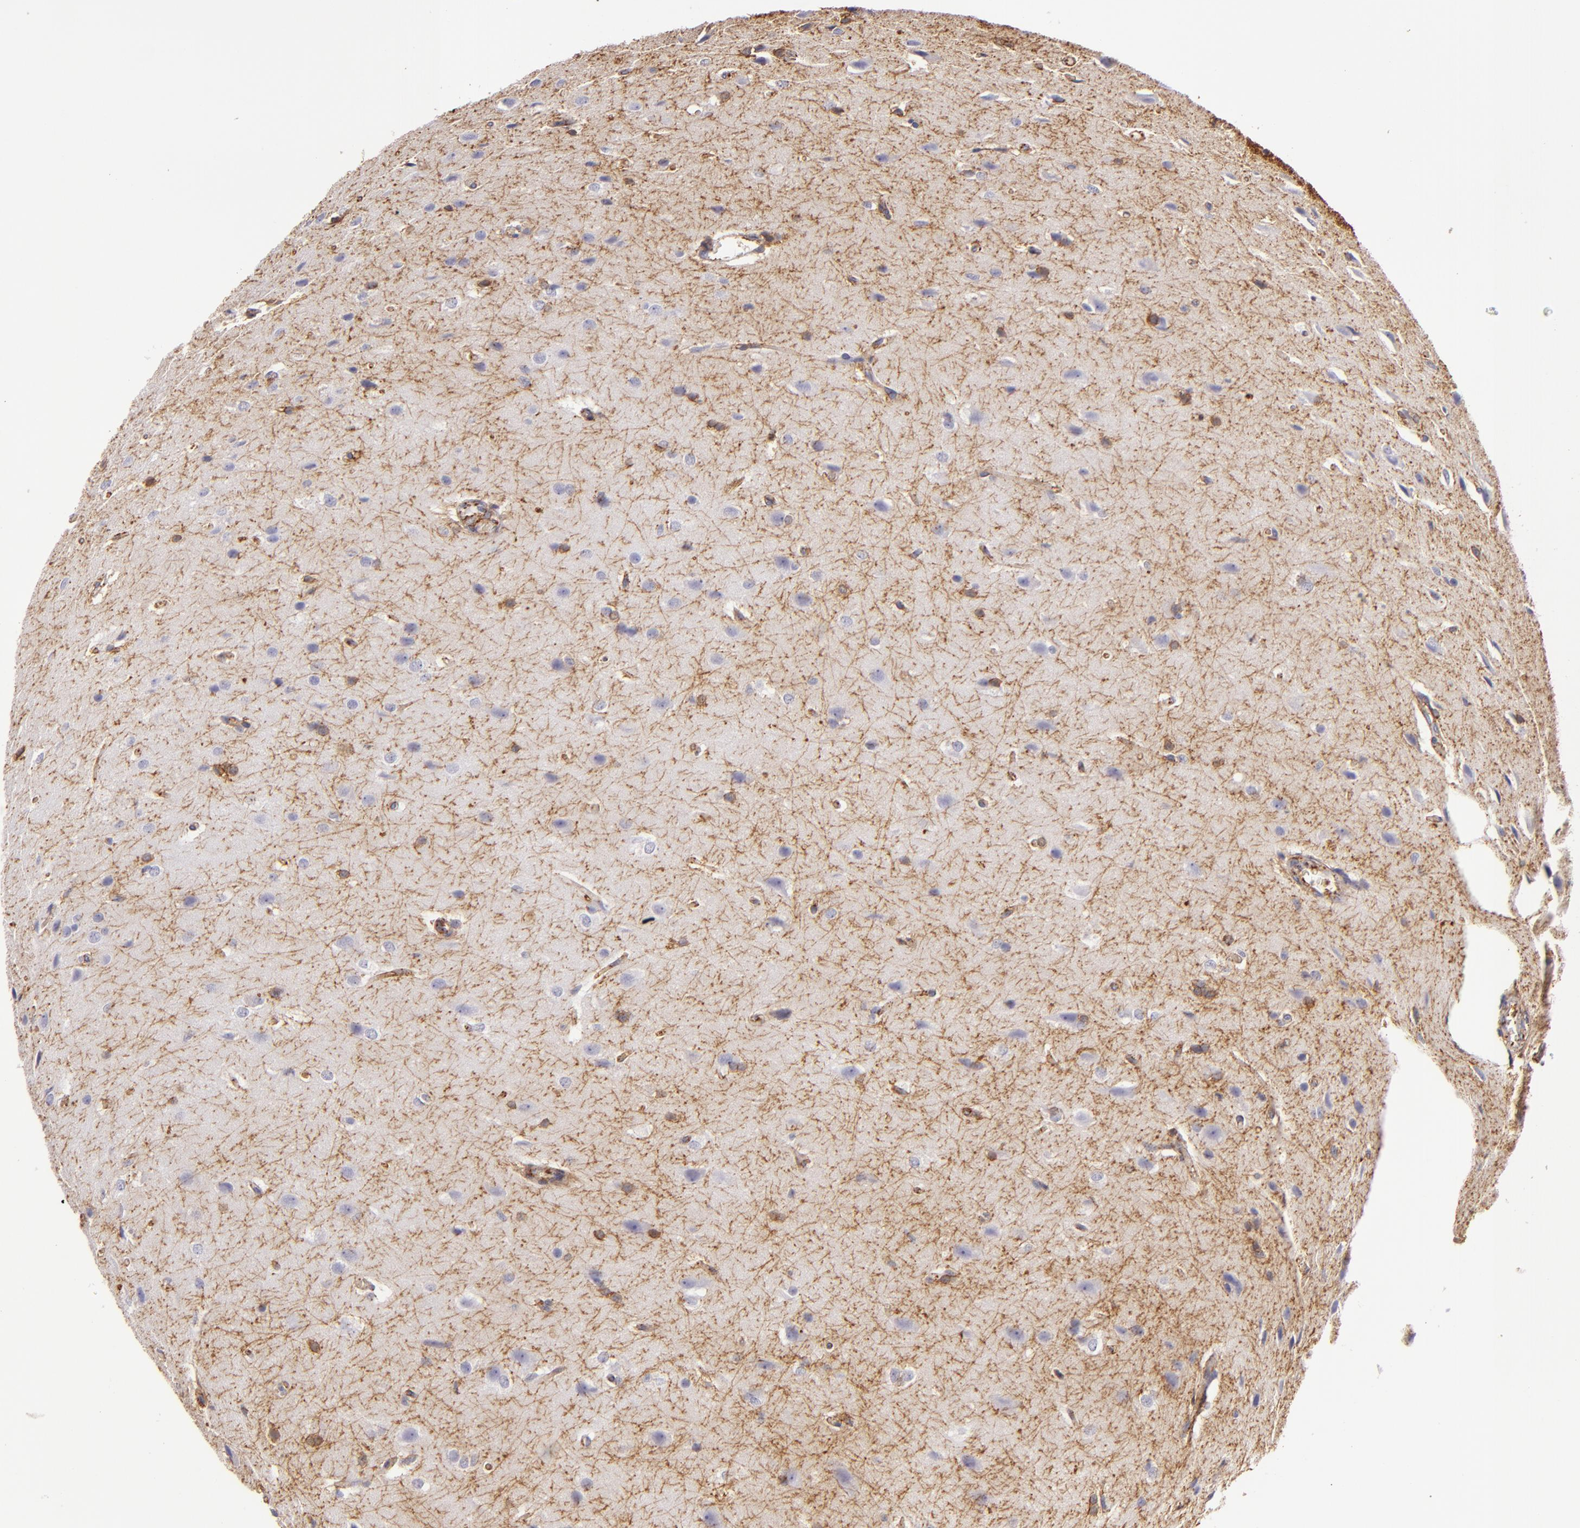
{"staining": {"intensity": "strong", "quantity": ">75%", "location": "cytoplasmic/membranous"}, "tissue": "glioma", "cell_type": "Tumor cells", "image_type": "cancer", "snomed": [{"axis": "morphology", "description": "Glioma, malignant, High grade"}, {"axis": "topography", "description": "Brain"}], "caption": "This photomicrograph demonstrates IHC staining of malignant glioma (high-grade), with high strong cytoplasmic/membranous positivity in about >75% of tumor cells.", "gene": "CD9", "patient": {"sex": "male", "age": 68}}